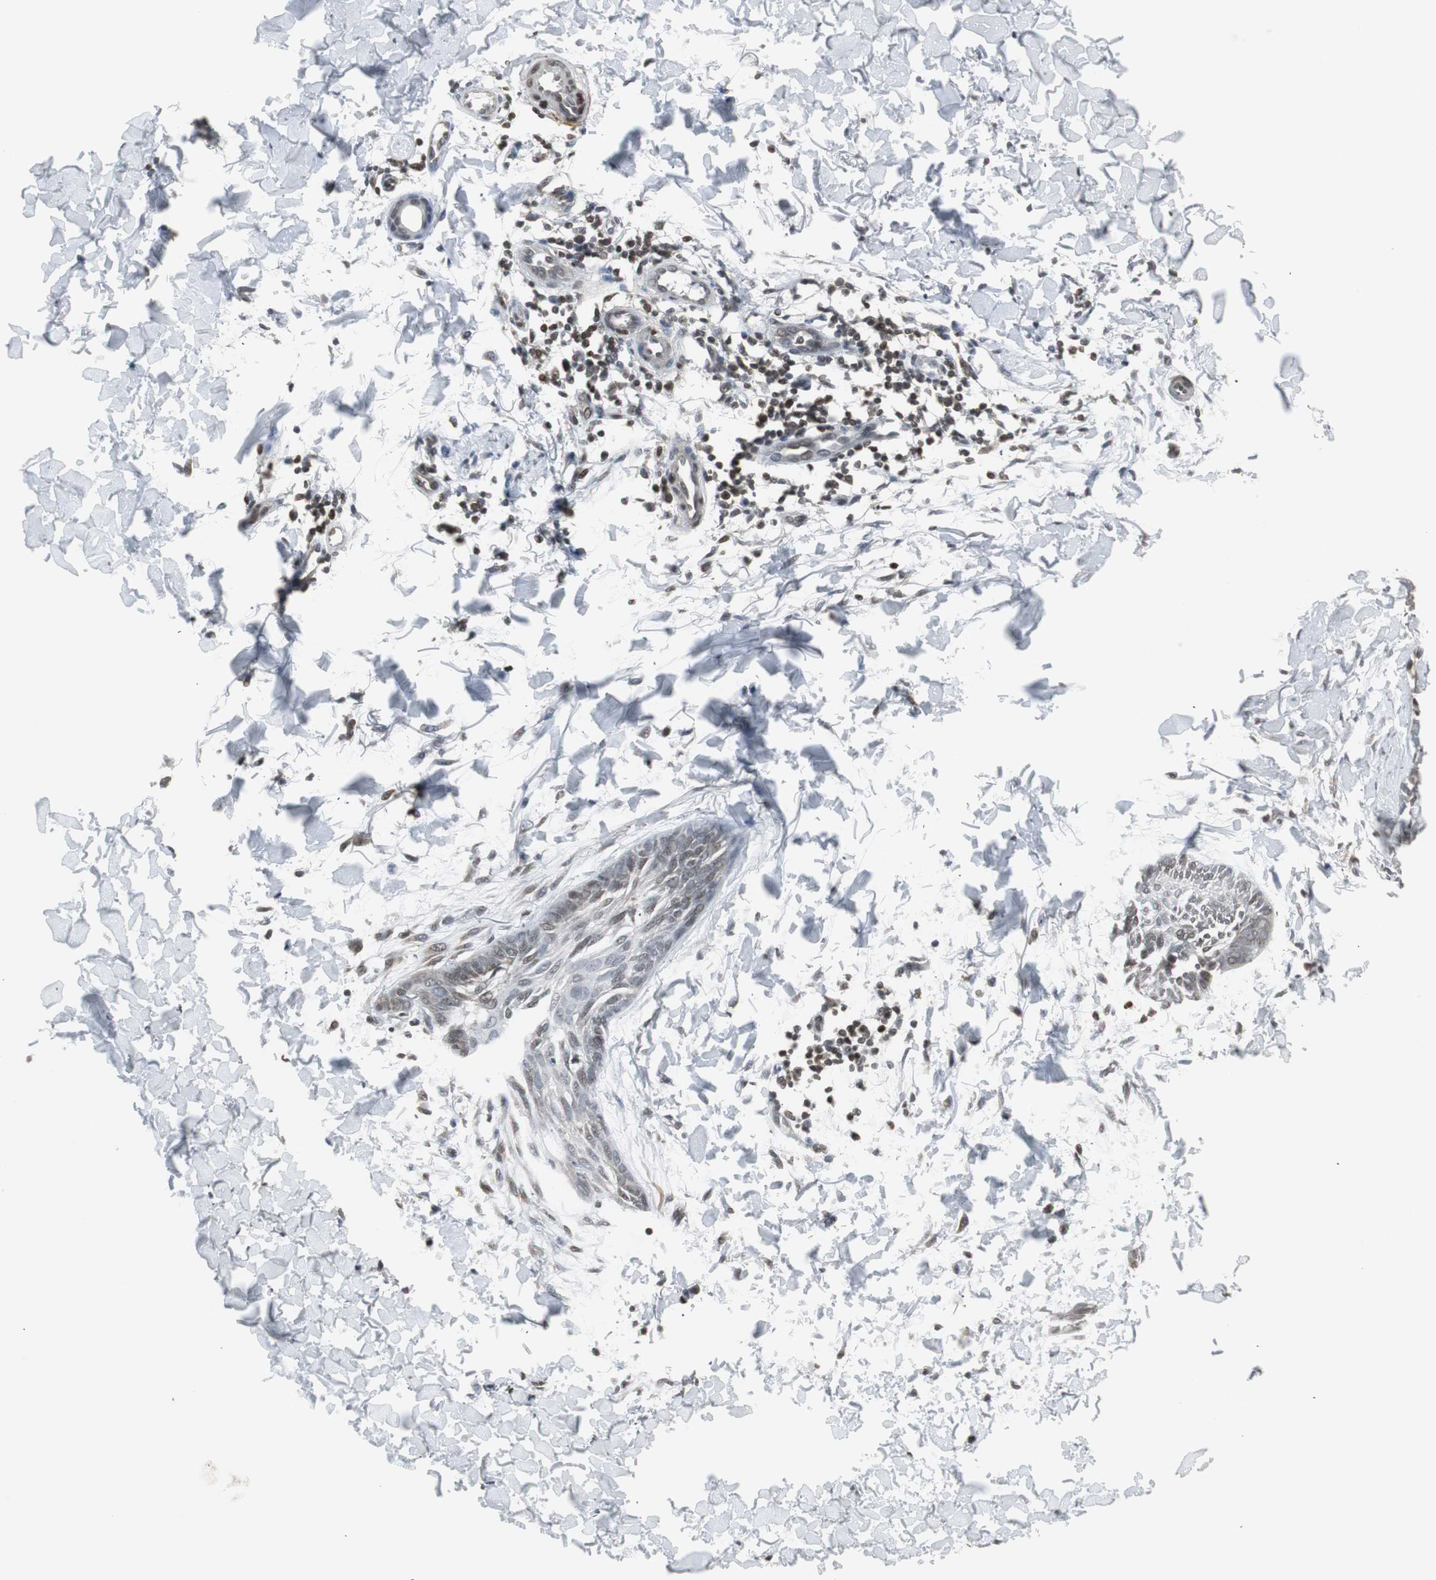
{"staining": {"intensity": "weak", "quantity": "<25%", "location": "nuclear"}, "tissue": "skin cancer", "cell_type": "Tumor cells", "image_type": "cancer", "snomed": [{"axis": "morphology", "description": "Normal tissue, NOS"}, {"axis": "morphology", "description": "Basal cell carcinoma"}, {"axis": "topography", "description": "Skin"}], "caption": "The histopathology image demonstrates no significant staining in tumor cells of skin basal cell carcinoma. (DAB (3,3'-diaminobenzidine) immunohistochemistry, high magnification).", "gene": "MPG", "patient": {"sex": "male", "age": 71}}